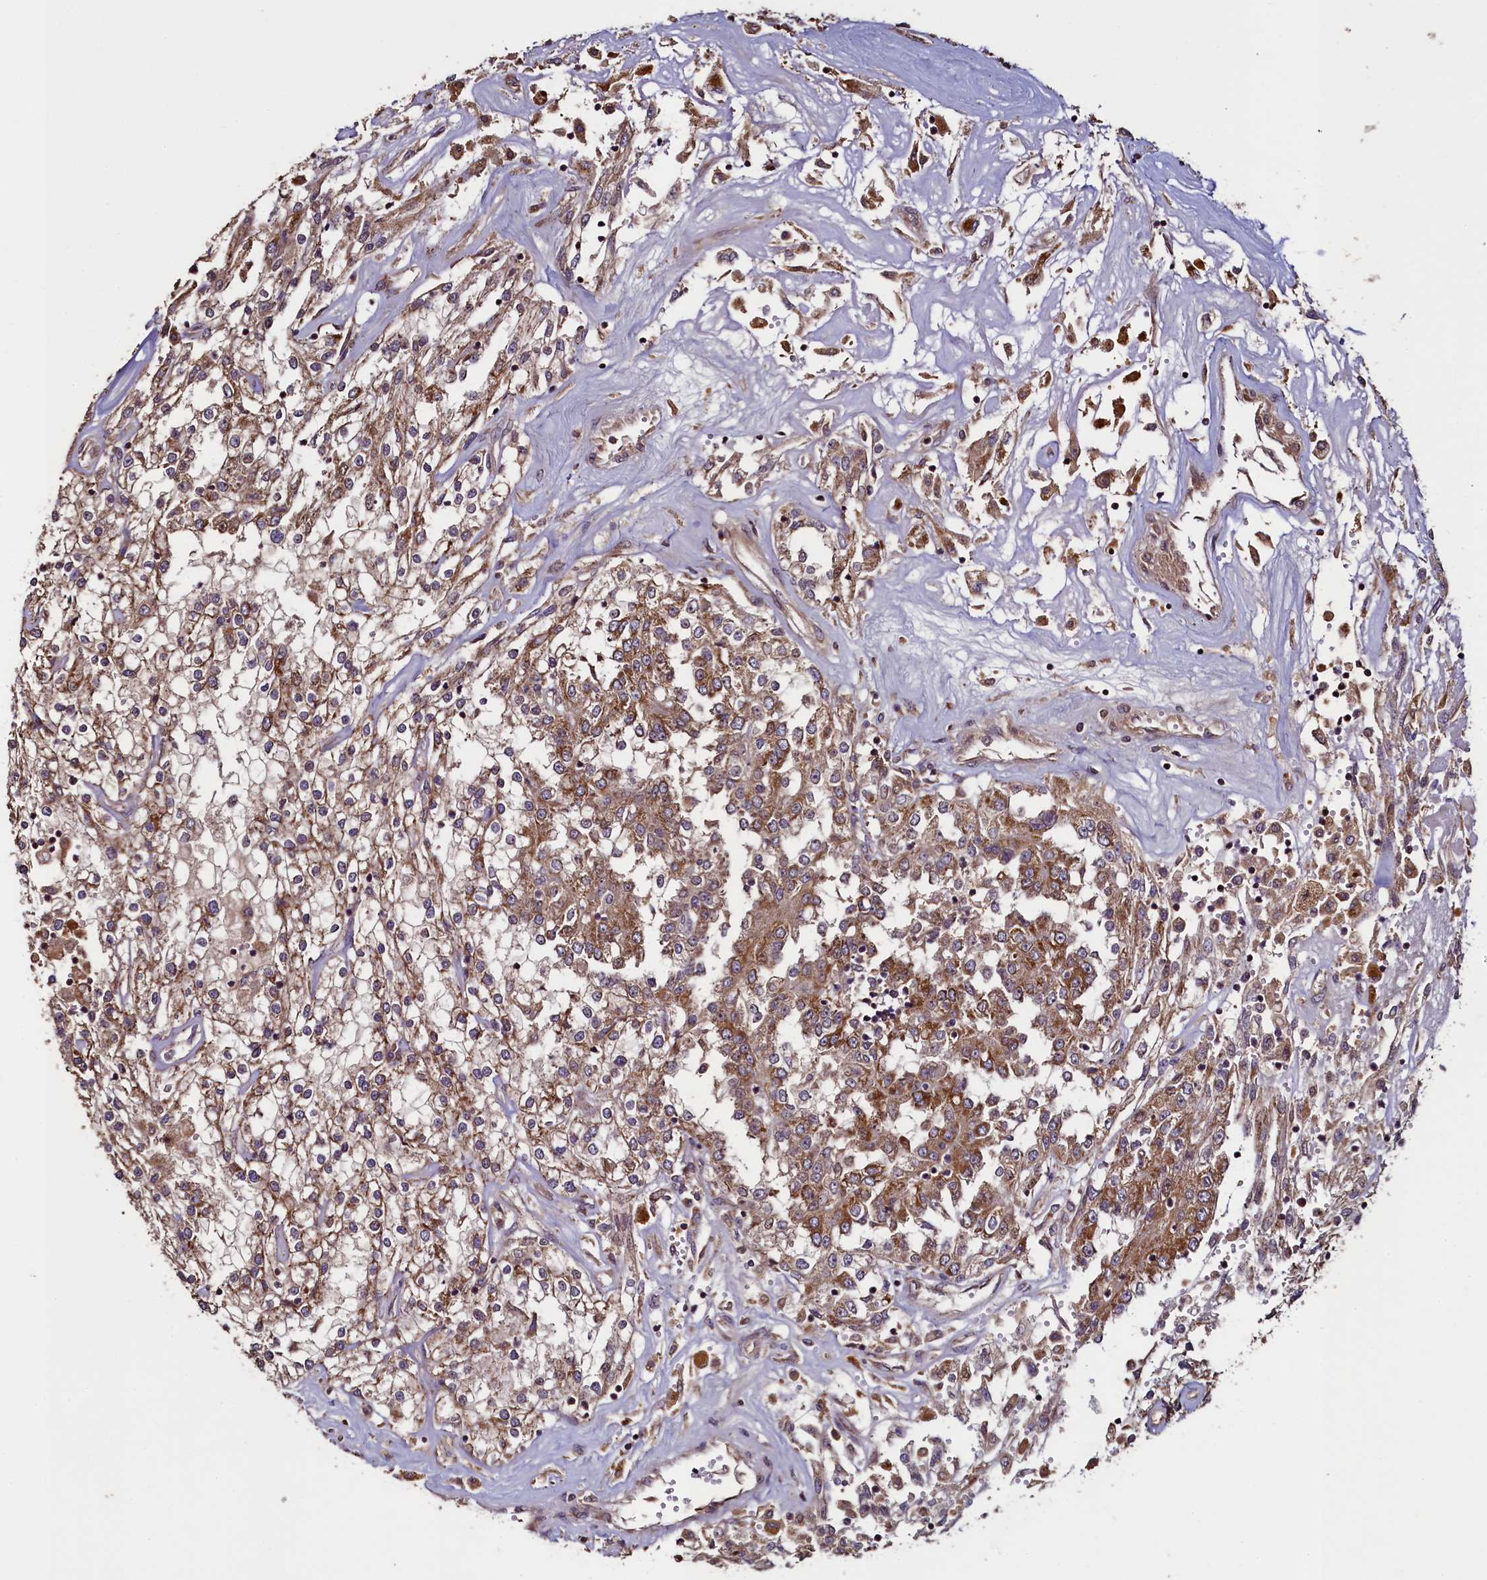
{"staining": {"intensity": "moderate", "quantity": ">75%", "location": "cytoplasmic/membranous"}, "tissue": "renal cancer", "cell_type": "Tumor cells", "image_type": "cancer", "snomed": [{"axis": "morphology", "description": "Adenocarcinoma, NOS"}, {"axis": "topography", "description": "Kidney"}], "caption": "Immunohistochemistry (IHC) photomicrograph of renal cancer (adenocarcinoma) stained for a protein (brown), which demonstrates medium levels of moderate cytoplasmic/membranous expression in approximately >75% of tumor cells.", "gene": "RBFA", "patient": {"sex": "female", "age": 52}}